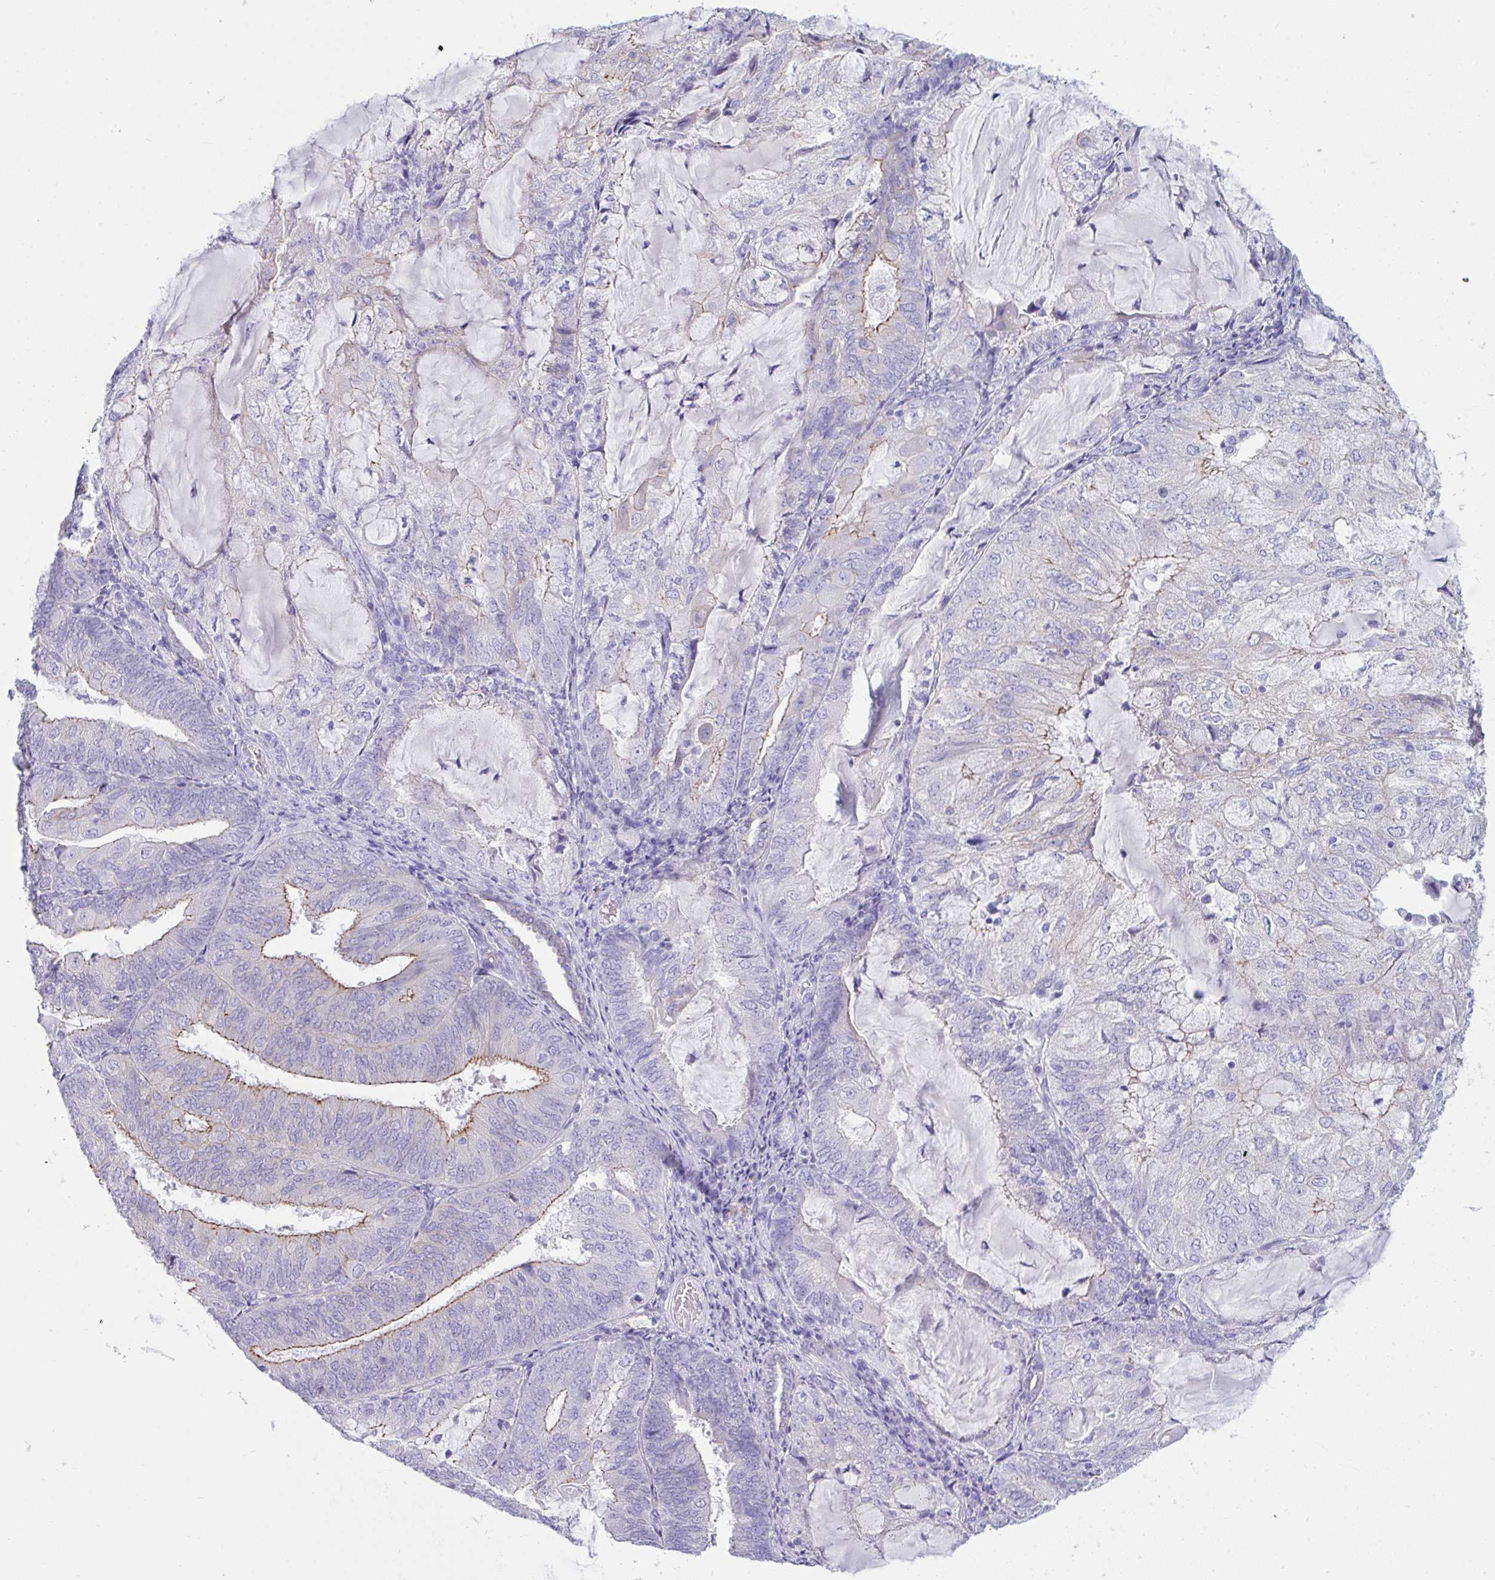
{"staining": {"intensity": "moderate", "quantity": "<25%", "location": "cytoplasmic/membranous"}, "tissue": "endometrial cancer", "cell_type": "Tumor cells", "image_type": "cancer", "snomed": [{"axis": "morphology", "description": "Adenocarcinoma, NOS"}, {"axis": "topography", "description": "Endometrium"}], "caption": "A low amount of moderate cytoplasmic/membranous expression is present in approximately <25% of tumor cells in adenocarcinoma (endometrial) tissue.", "gene": "GLB1L2", "patient": {"sex": "female", "age": 81}}